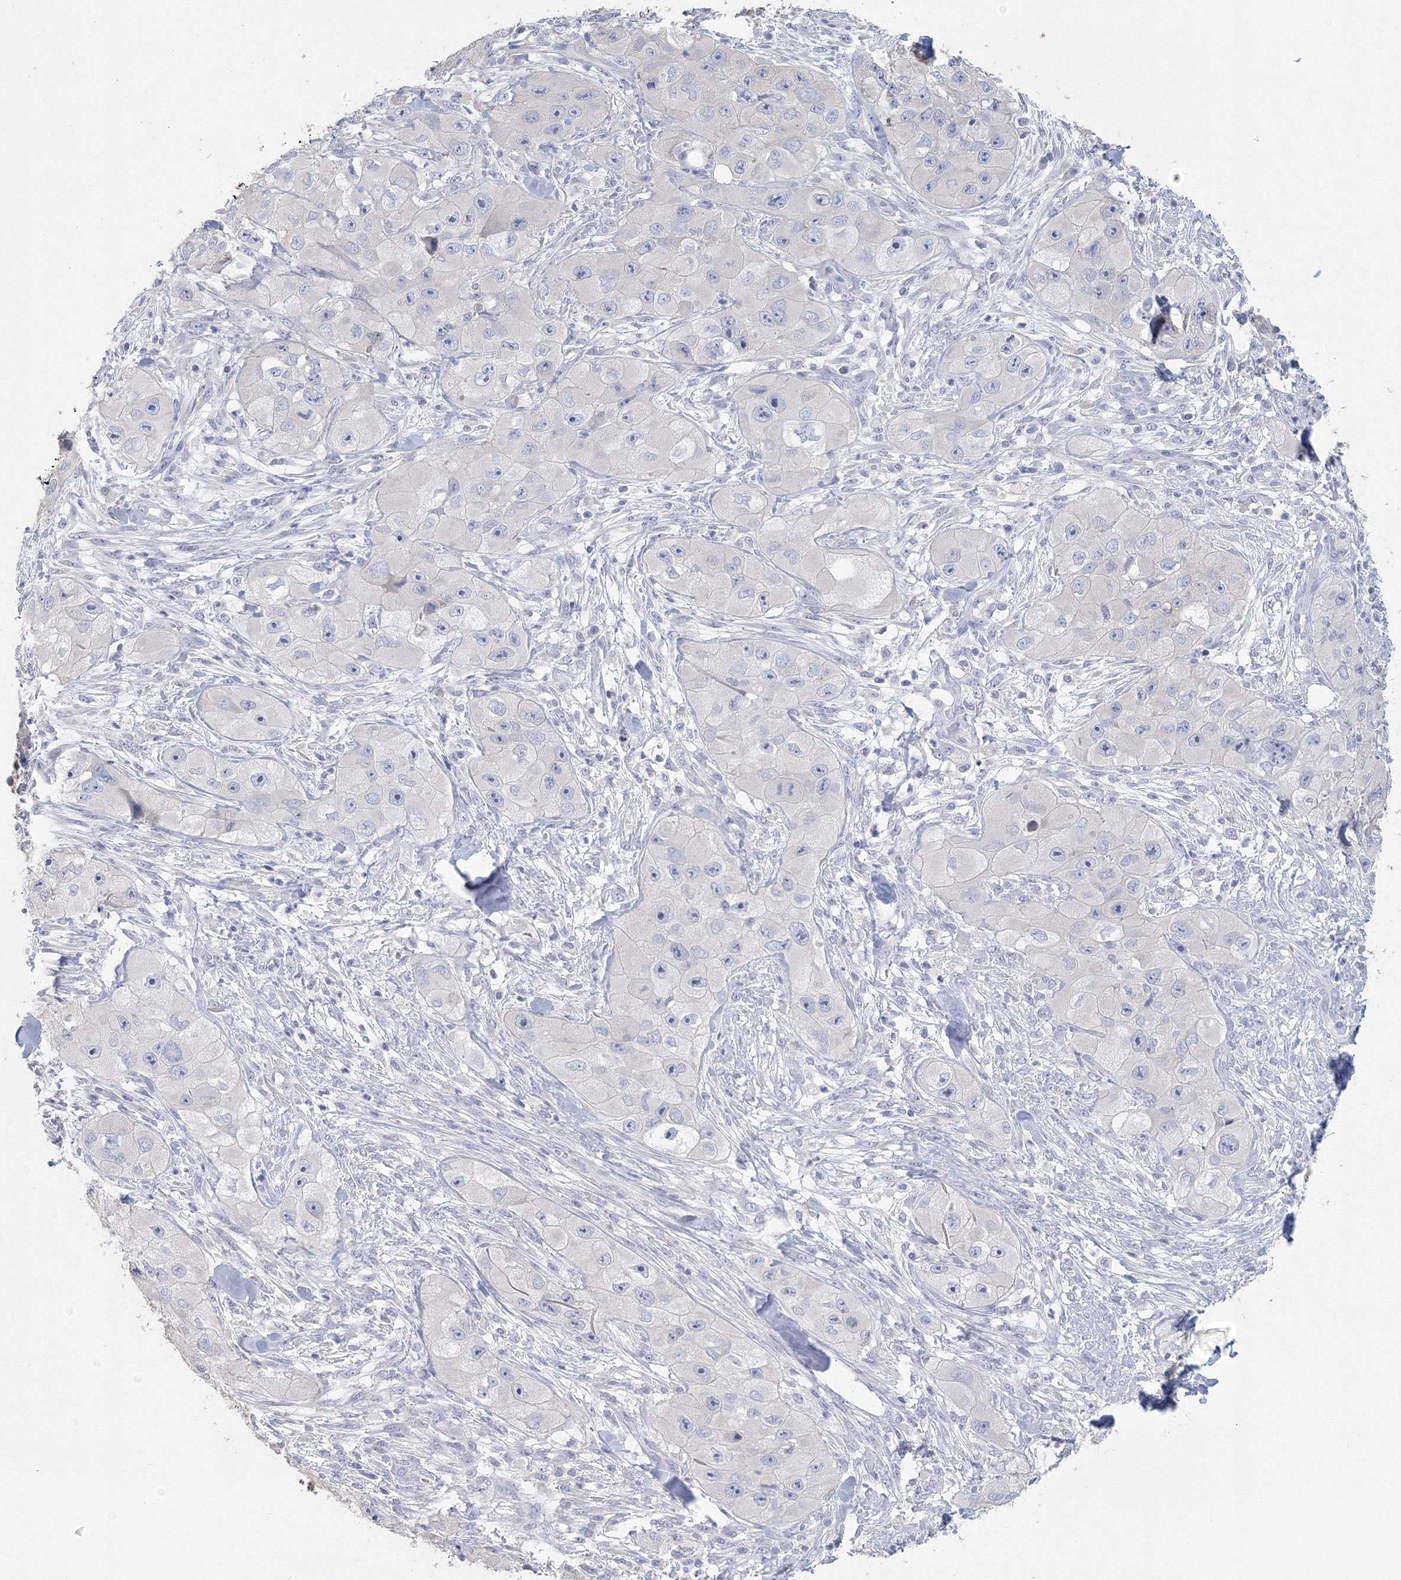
{"staining": {"intensity": "negative", "quantity": "none", "location": "none"}, "tissue": "skin cancer", "cell_type": "Tumor cells", "image_type": "cancer", "snomed": [{"axis": "morphology", "description": "Squamous cell carcinoma, NOS"}, {"axis": "topography", "description": "Skin"}, {"axis": "topography", "description": "Subcutis"}], "caption": "The micrograph reveals no staining of tumor cells in skin cancer. Nuclei are stained in blue.", "gene": "TACC2", "patient": {"sex": "male", "age": 73}}